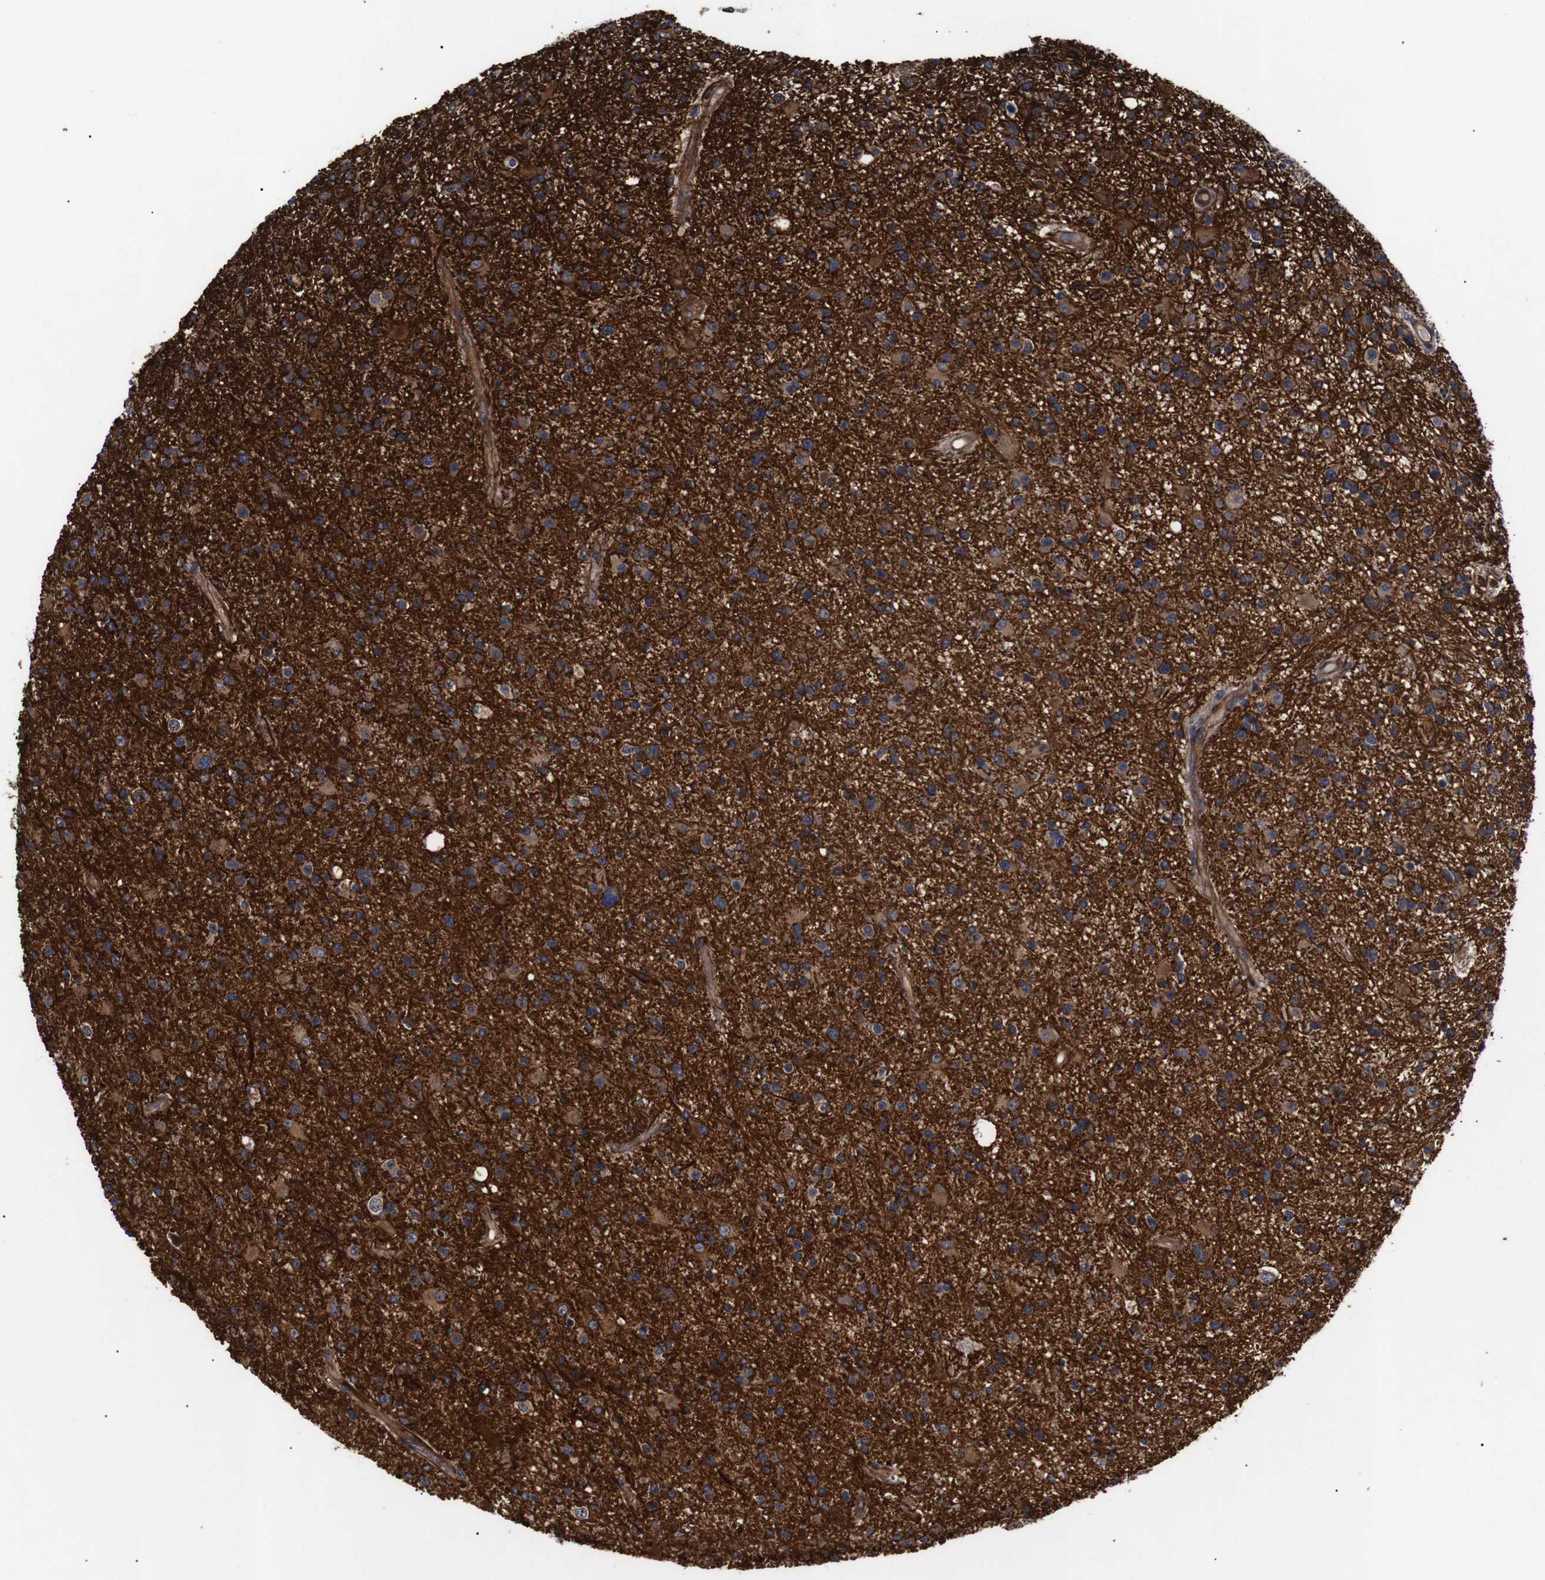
{"staining": {"intensity": "strong", "quantity": ">75%", "location": "cytoplasmic/membranous"}, "tissue": "glioma", "cell_type": "Tumor cells", "image_type": "cancer", "snomed": [{"axis": "morphology", "description": "Glioma, malignant, High grade"}, {"axis": "topography", "description": "Brain"}], "caption": "Immunohistochemical staining of glioma displays strong cytoplasmic/membranous protein positivity in approximately >75% of tumor cells.", "gene": "PAWR", "patient": {"sex": "male", "age": 33}}